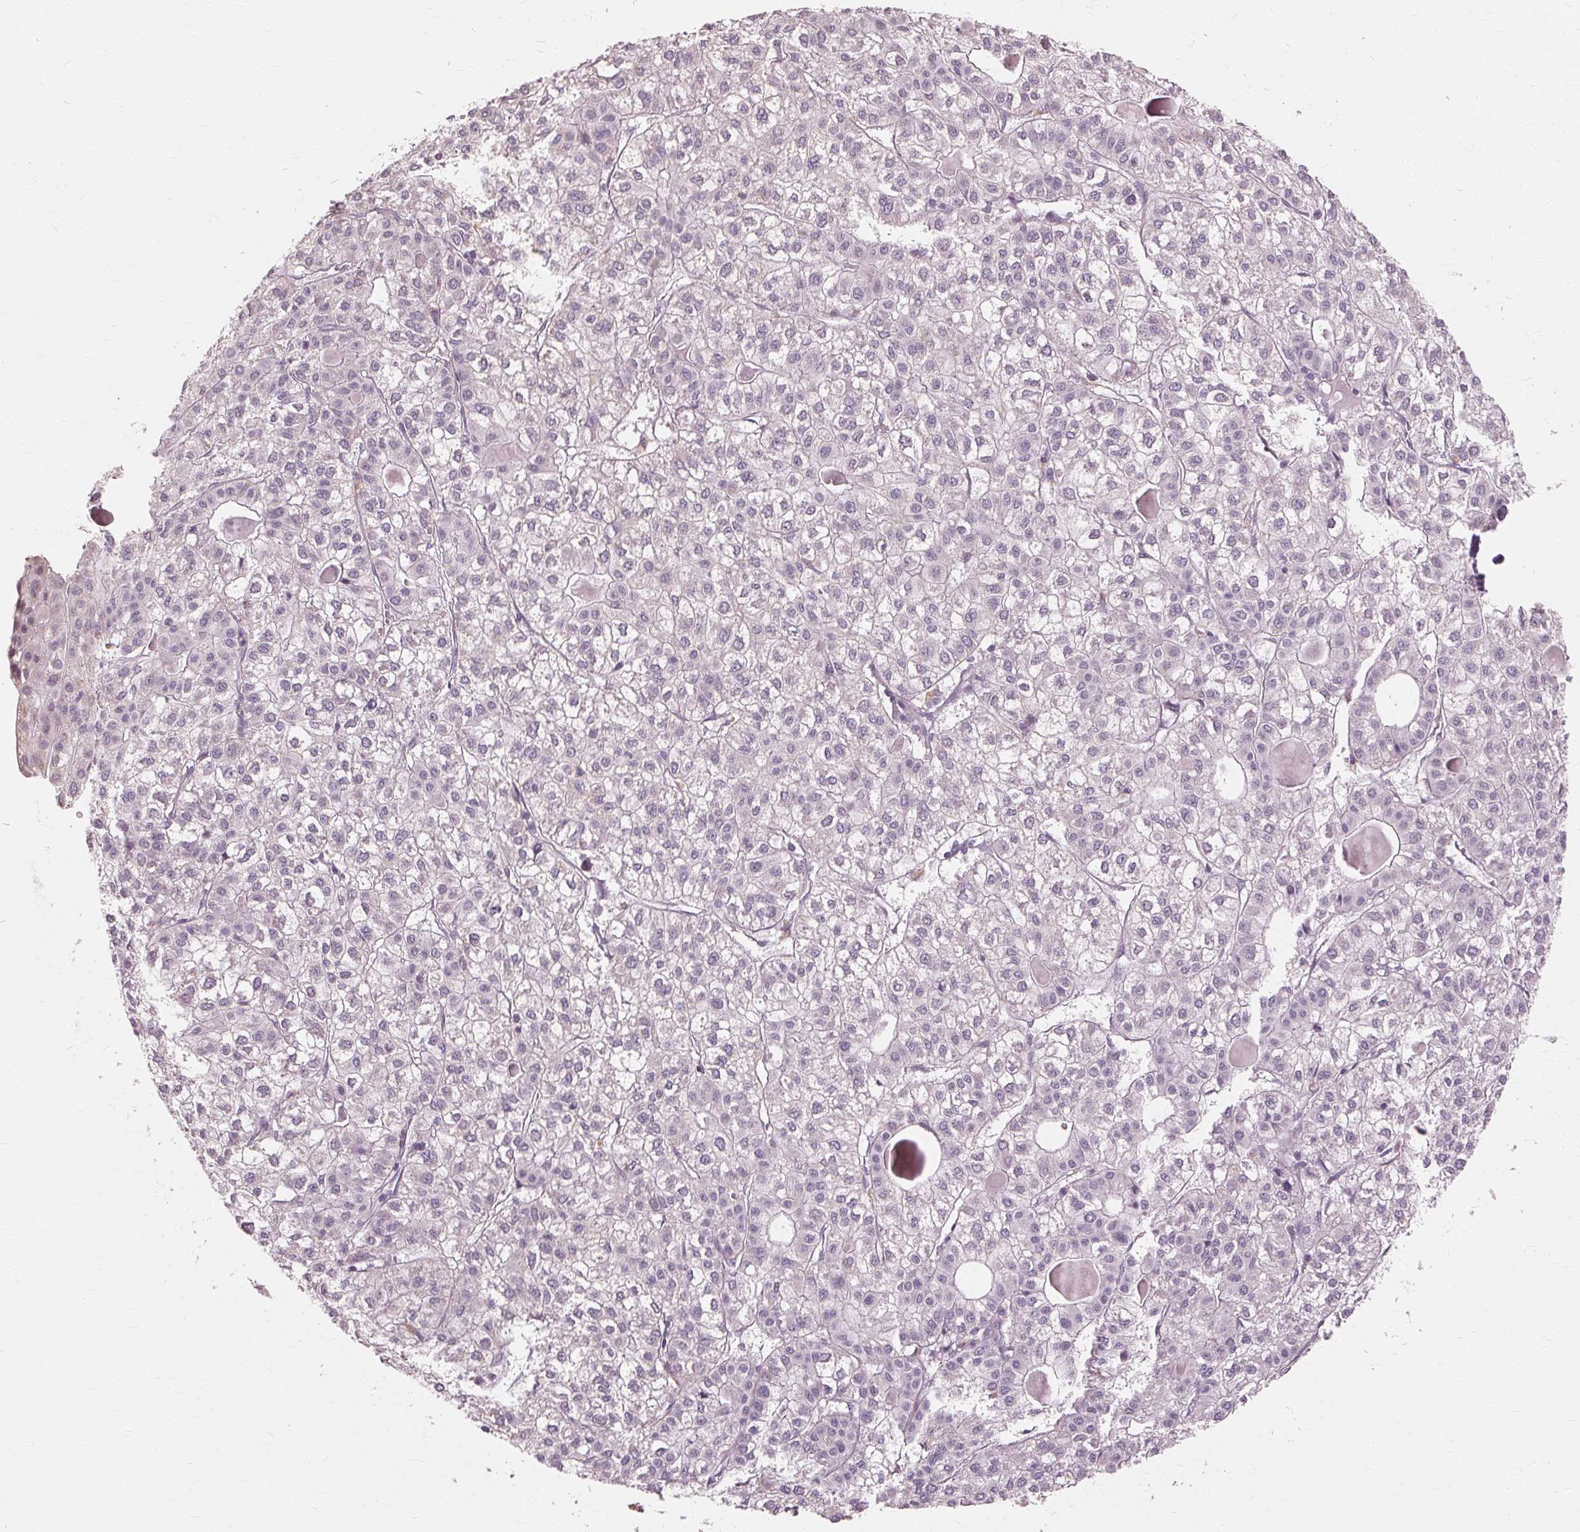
{"staining": {"intensity": "negative", "quantity": "none", "location": "none"}, "tissue": "liver cancer", "cell_type": "Tumor cells", "image_type": "cancer", "snomed": [{"axis": "morphology", "description": "Carcinoma, Hepatocellular, NOS"}, {"axis": "topography", "description": "Liver"}], "caption": "Tumor cells show no significant positivity in hepatocellular carcinoma (liver).", "gene": "SIGLEC6", "patient": {"sex": "female", "age": 43}}